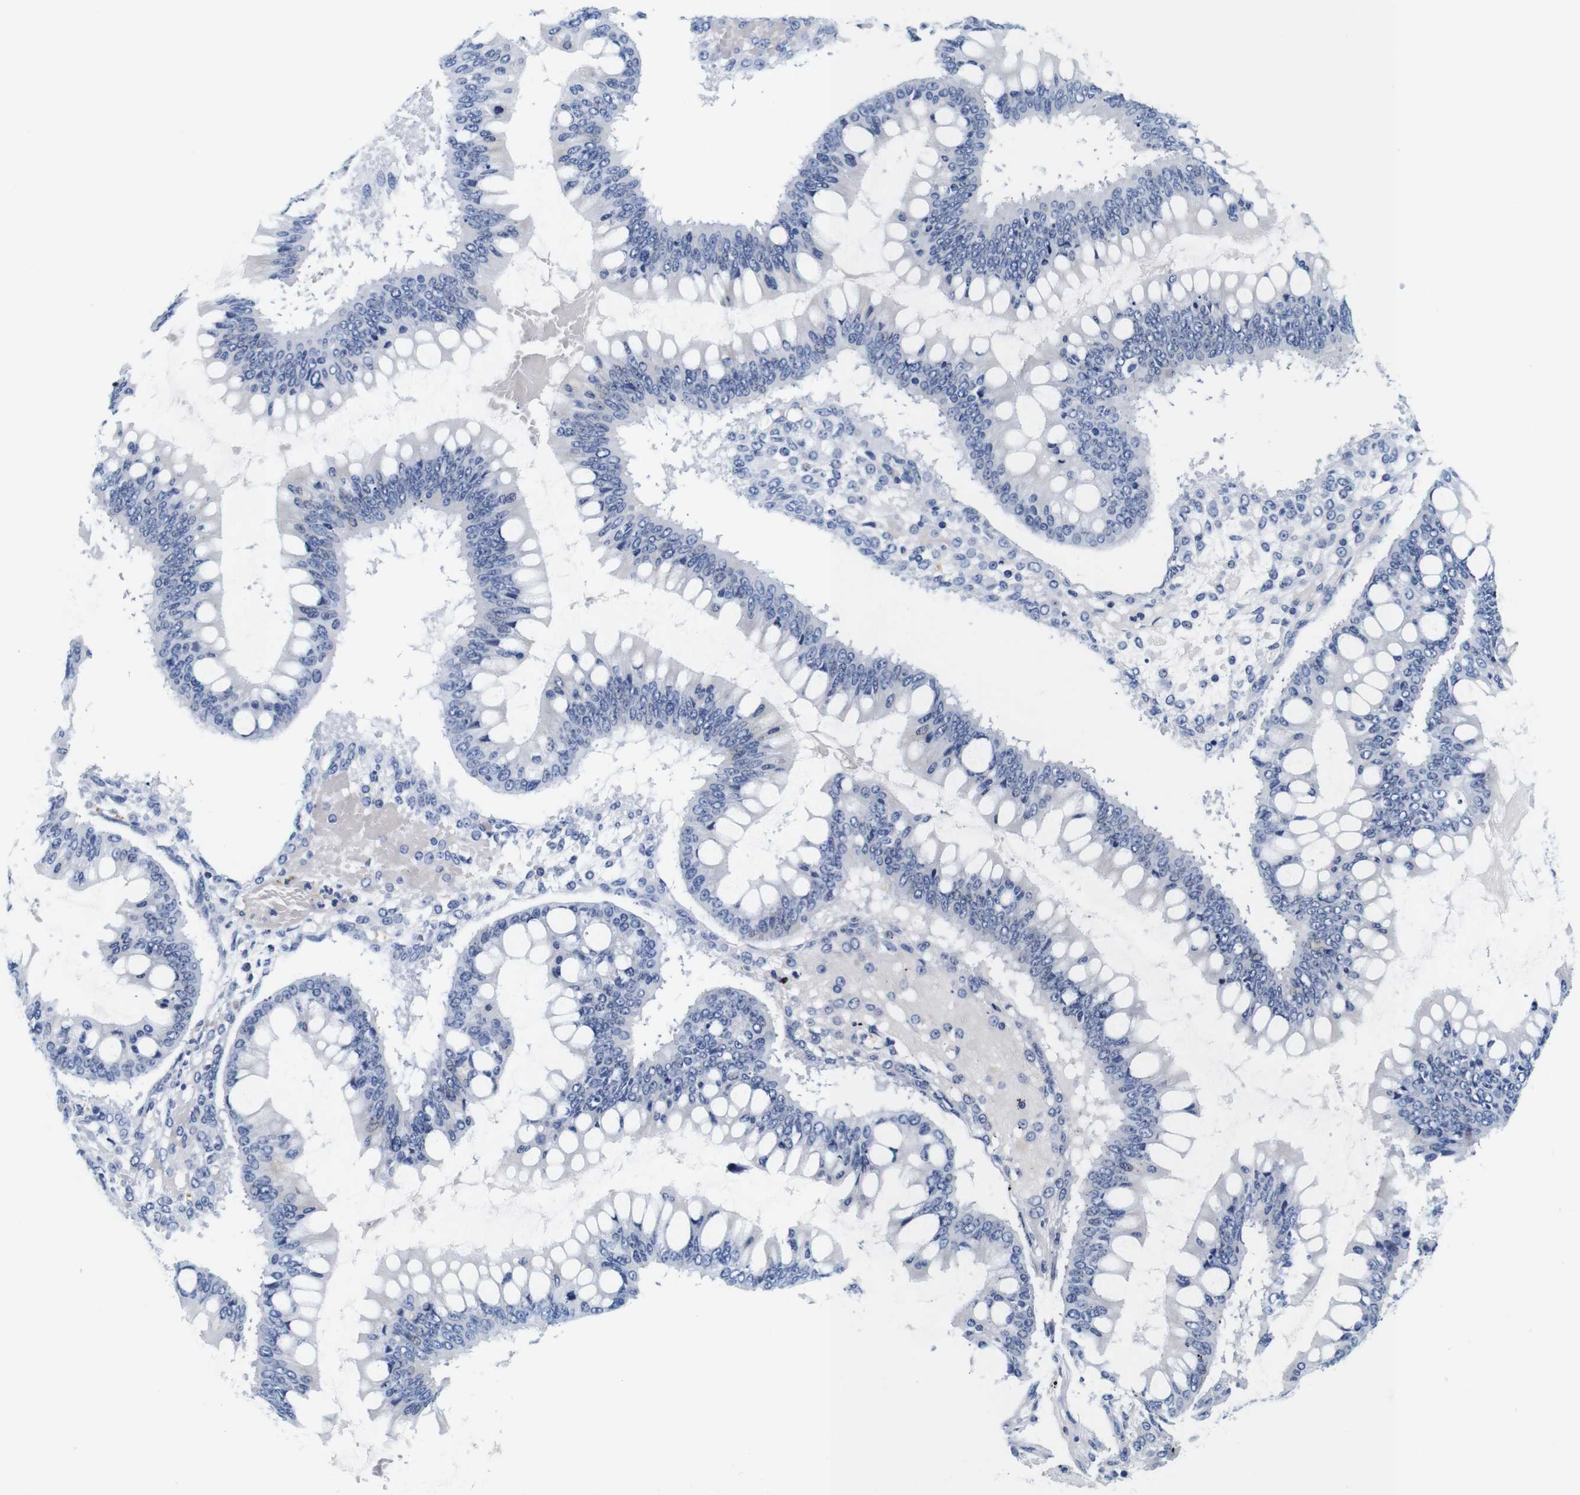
{"staining": {"intensity": "negative", "quantity": "none", "location": "none"}, "tissue": "ovarian cancer", "cell_type": "Tumor cells", "image_type": "cancer", "snomed": [{"axis": "morphology", "description": "Cystadenocarcinoma, mucinous, NOS"}, {"axis": "topography", "description": "Ovary"}], "caption": "DAB (3,3'-diaminobenzidine) immunohistochemical staining of human mucinous cystadenocarcinoma (ovarian) exhibits no significant staining in tumor cells.", "gene": "GP1BA", "patient": {"sex": "female", "age": 73}}